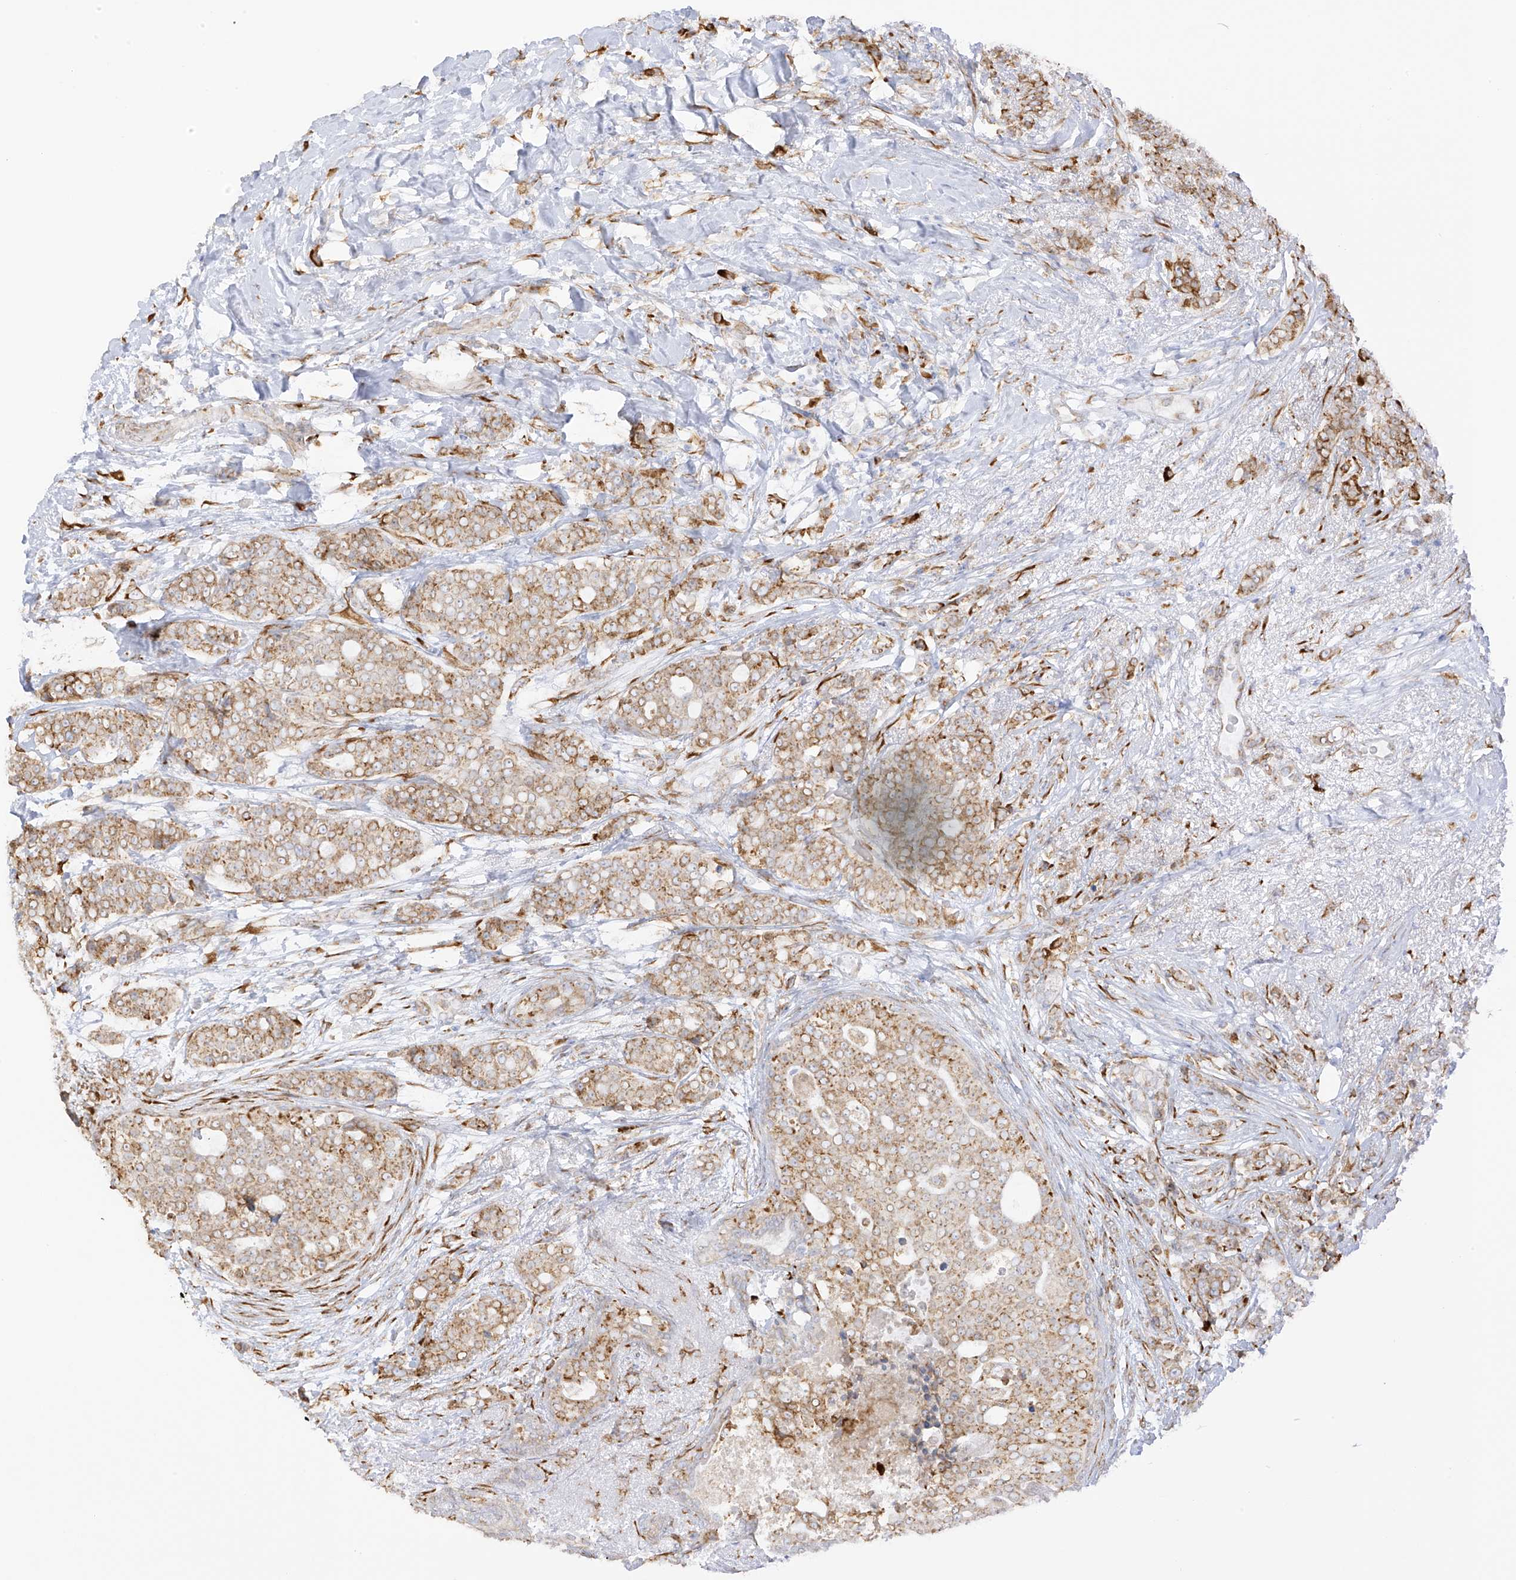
{"staining": {"intensity": "moderate", "quantity": ">75%", "location": "cytoplasmic/membranous"}, "tissue": "breast cancer", "cell_type": "Tumor cells", "image_type": "cancer", "snomed": [{"axis": "morphology", "description": "Lobular carcinoma"}, {"axis": "topography", "description": "Breast"}], "caption": "Immunohistochemistry (DAB (3,3'-diaminobenzidine)) staining of human lobular carcinoma (breast) displays moderate cytoplasmic/membranous protein staining in approximately >75% of tumor cells.", "gene": "LRRC59", "patient": {"sex": "female", "age": 51}}